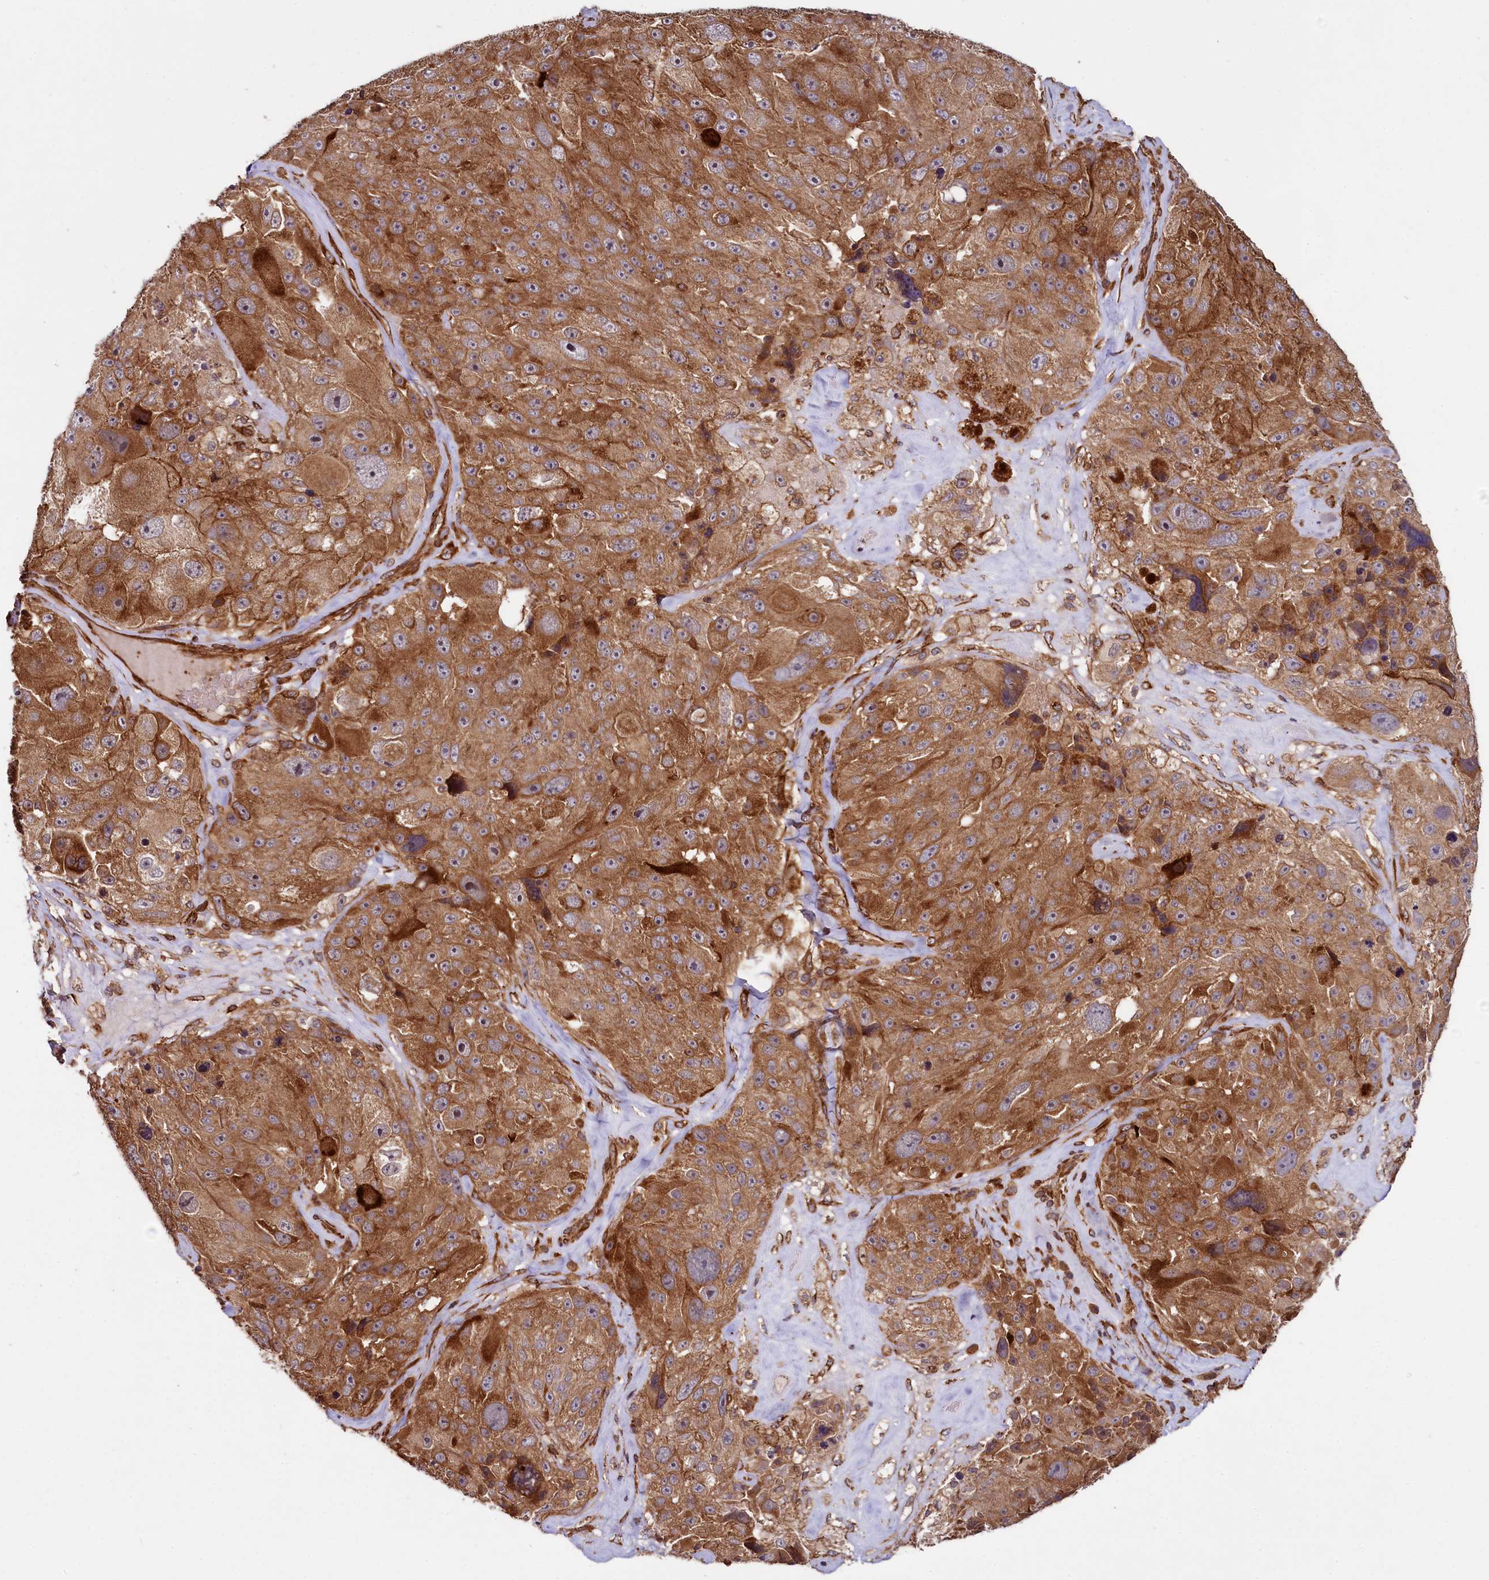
{"staining": {"intensity": "strong", "quantity": ">75%", "location": "cytoplasmic/membranous"}, "tissue": "melanoma", "cell_type": "Tumor cells", "image_type": "cancer", "snomed": [{"axis": "morphology", "description": "Malignant melanoma, Metastatic site"}, {"axis": "topography", "description": "Lymph node"}], "caption": "Immunohistochemistry (IHC) (DAB) staining of malignant melanoma (metastatic site) shows strong cytoplasmic/membranous protein expression in about >75% of tumor cells.", "gene": "SVIP", "patient": {"sex": "male", "age": 62}}